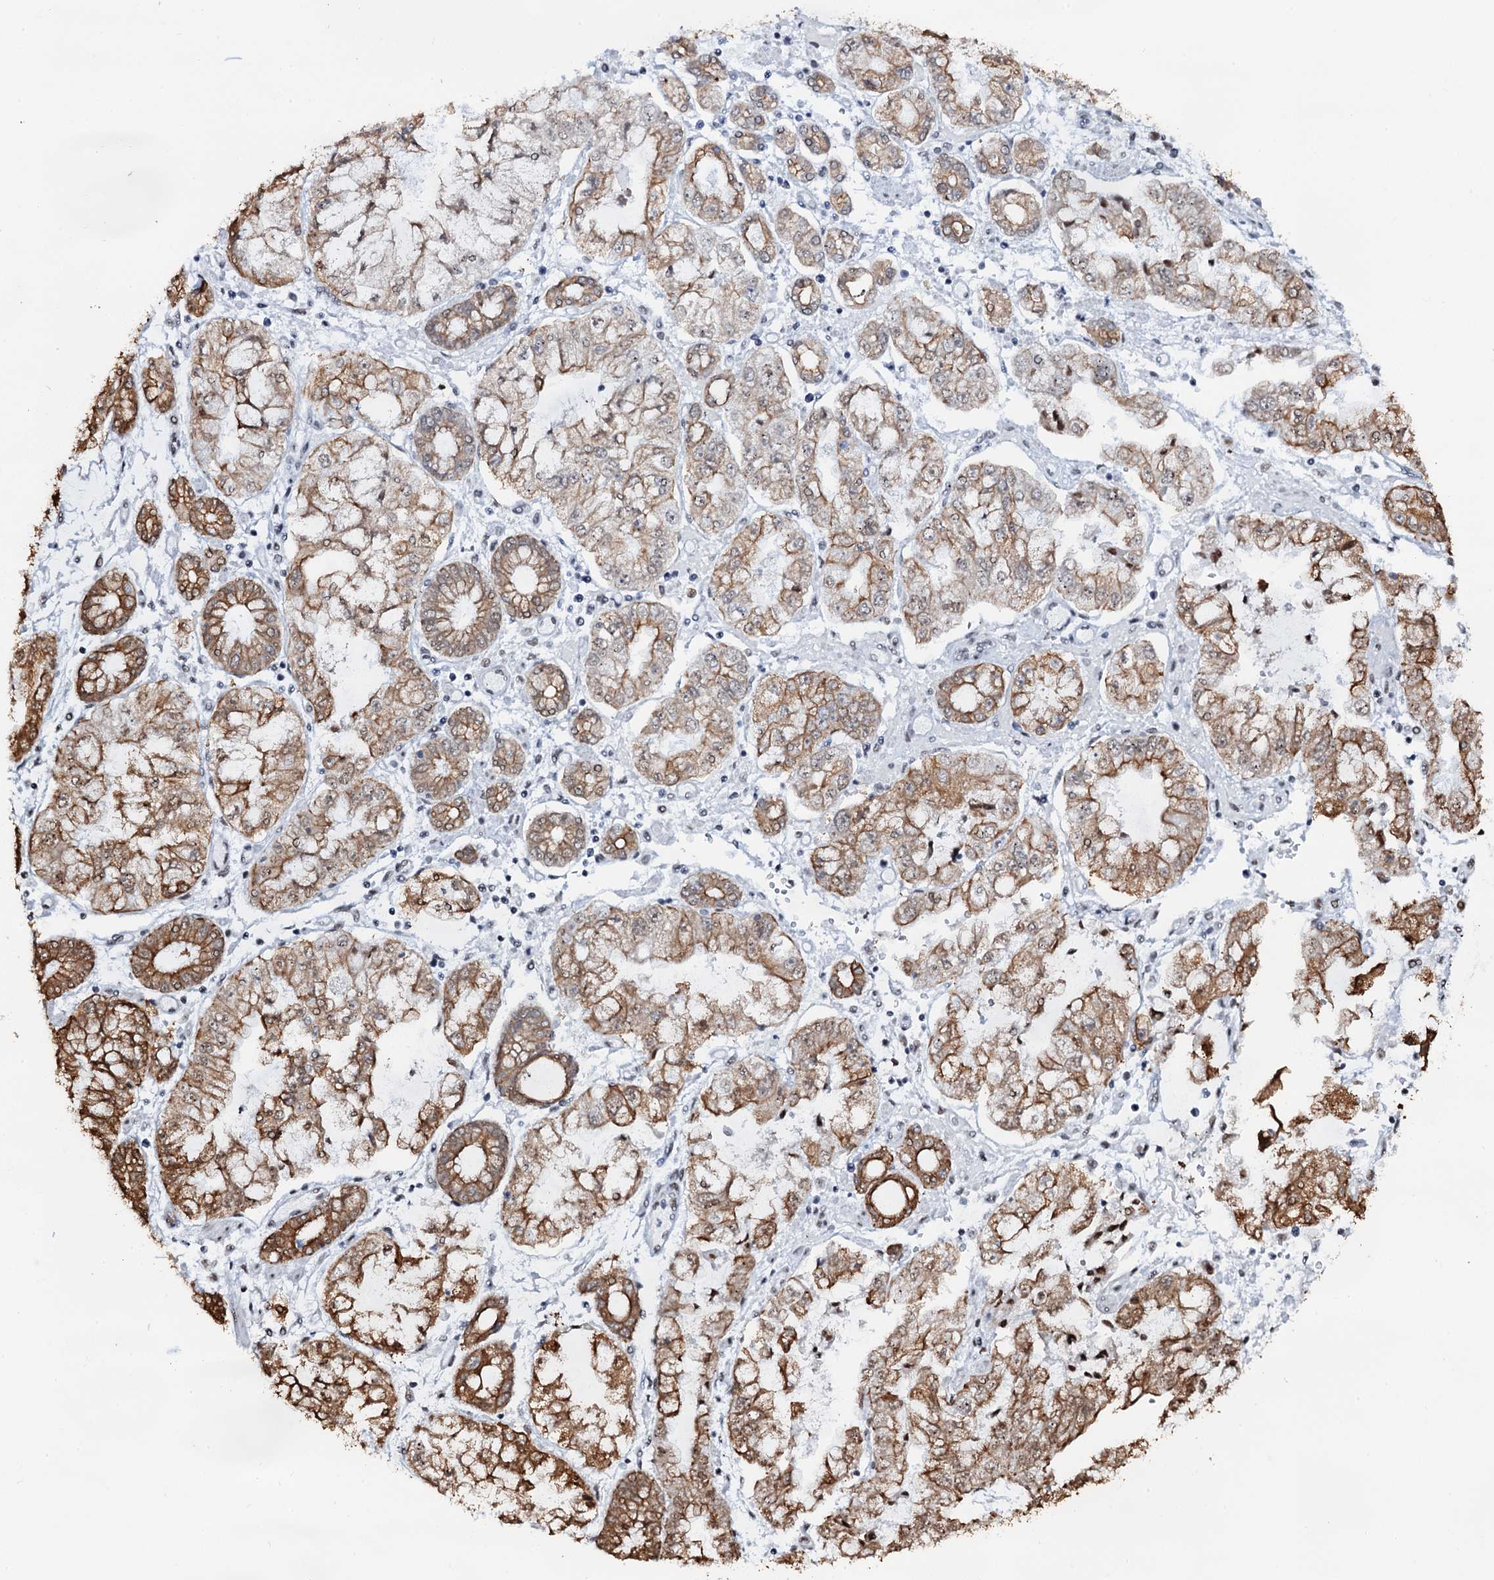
{"staining": {"intensity": "moderate", "quantity": ">75%", "location": "cytoplasmic/membranous"}, "tissue": "stomach cancer", "cell_type": "Tumor cells", "image_type": "cancer", "snomed": [{"axis": "morphology", "description": "Adenocarcinoma, NOS"}, {"axis": "topography", "description": "Stomach"}], "caption": "This histopathology image shows immunohistochemistry (IHC) staining of stomach cancer, with medium moderate cytoplasmic/membranous positivity in about >75% of tumor cells.", "gene": "ZNF609", "patient": {"sex": "male", "age": 76}}